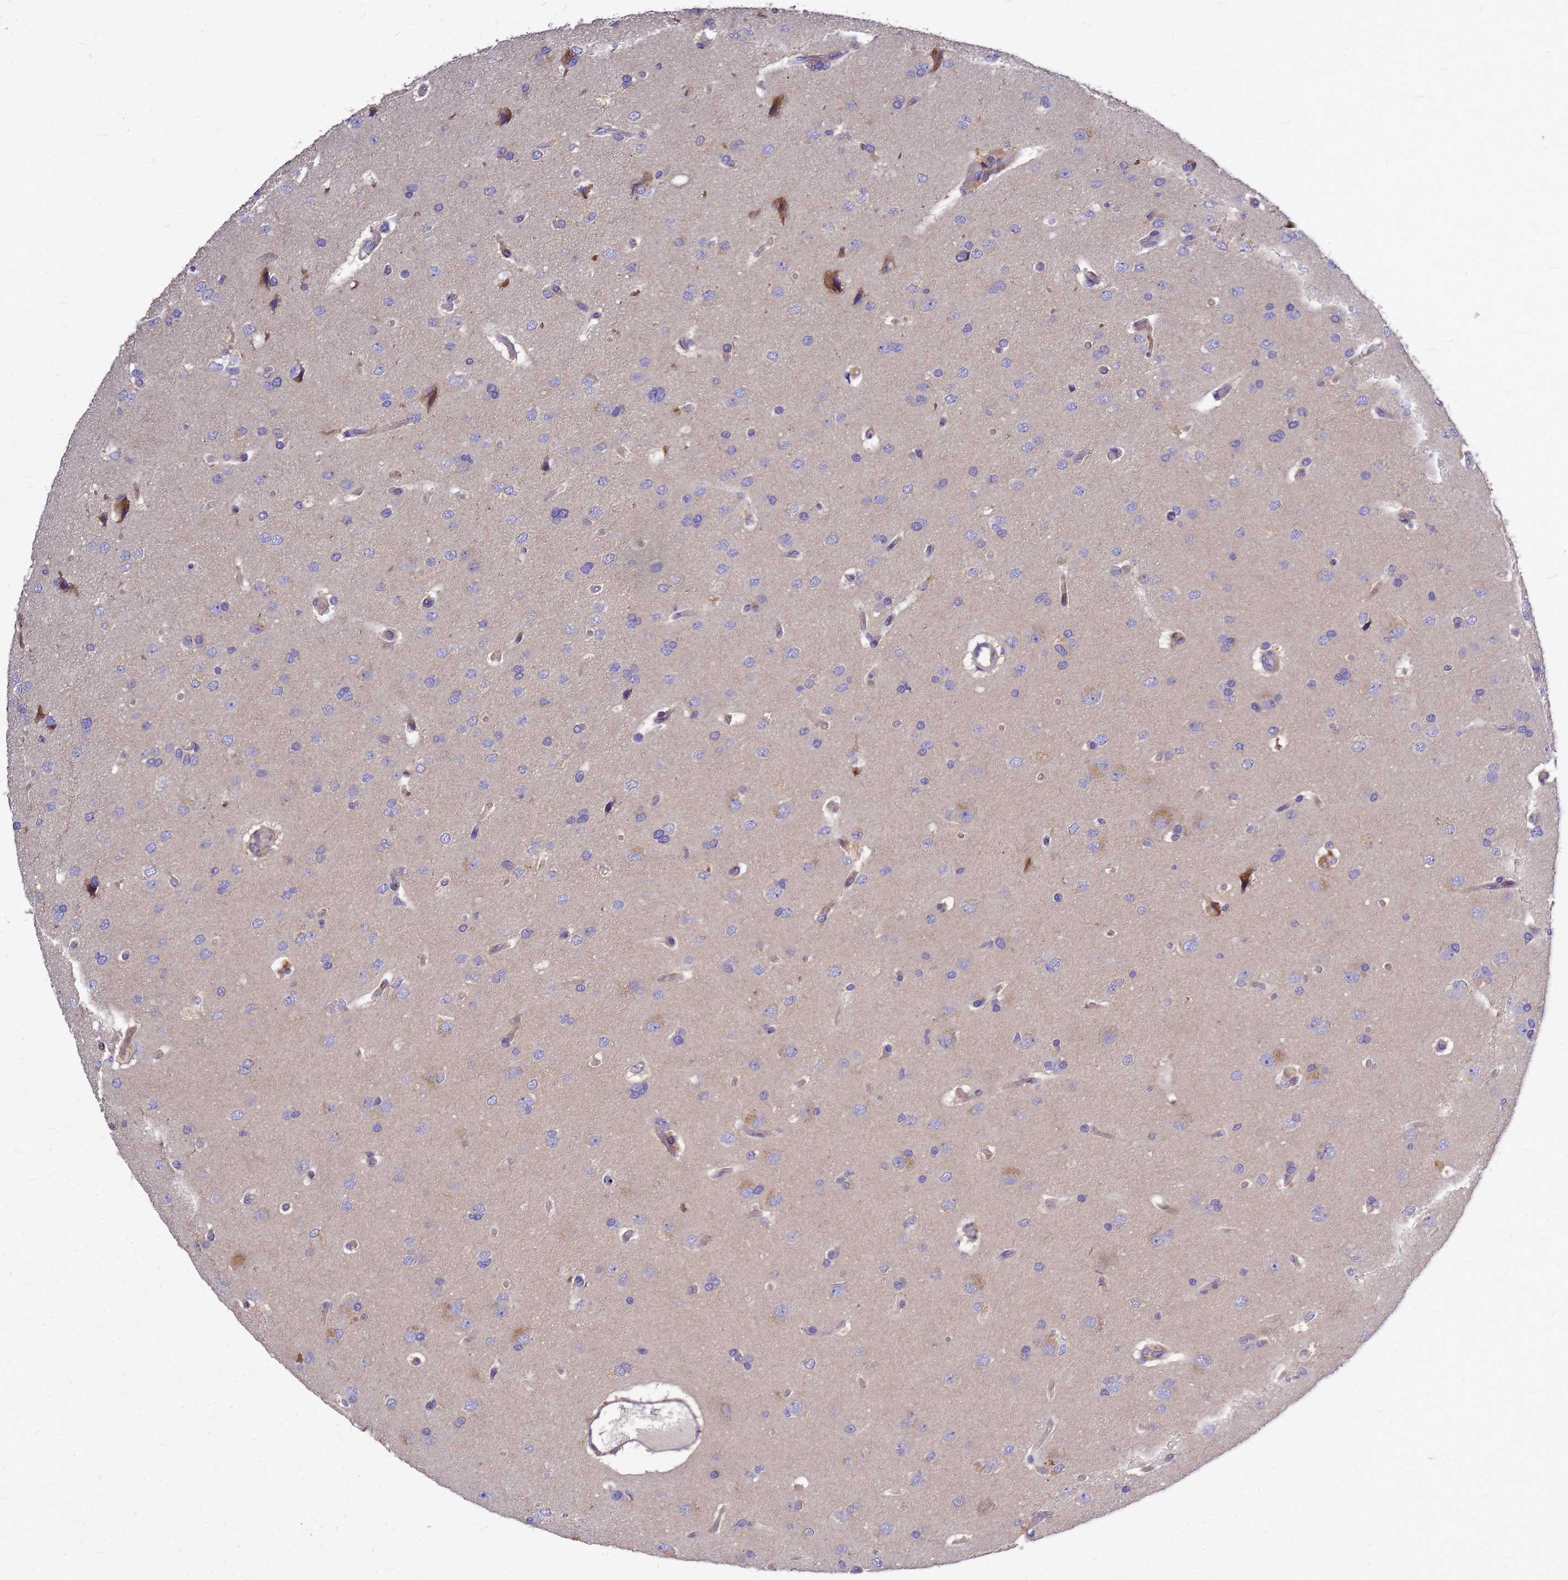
{"staining": {"intensity": "negative", "quantity": "none", "location": "none"}, "tissue": "glioma", "cell_type": "Tumor cells", "image_type": "cancer", "snomed": [{"axis": "morphology", "description": "Glioma, malignant, High grade"}, {"axis": "topography", "description": "Brain"}], "caption": "IHC of malignant high-grade glioma reveals no expression in tumor cells. (DAB immunohistochemistry (IHC), high magnification).", "gene": "FBXW5", "patient": {"sex": "male", "age": 77}}